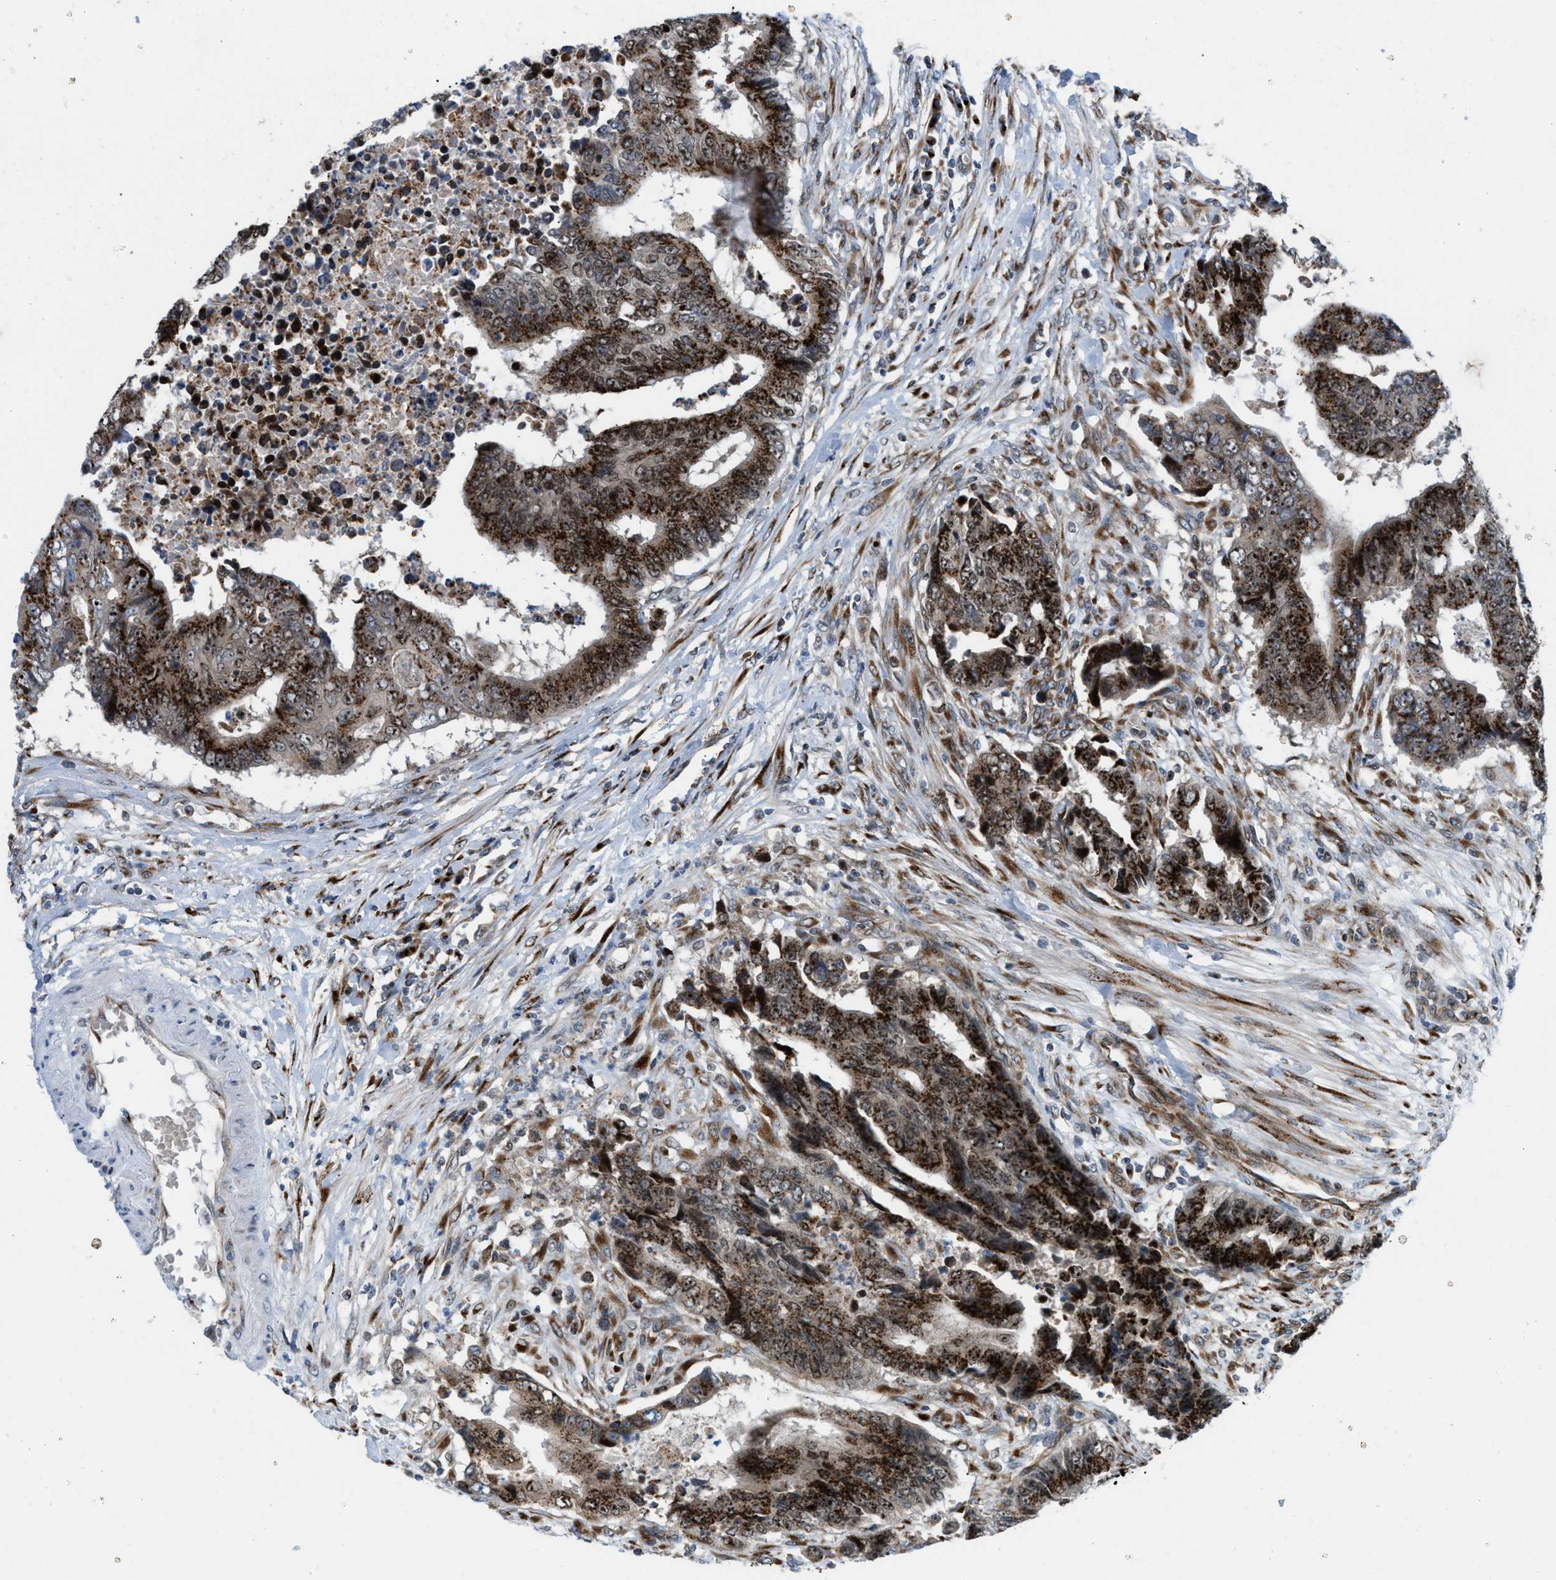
{"staining": {"intensity": "strong", "quantity": ">75%", "location": "cytoplasmic/membranous"}, "tissue": "colorectal cancer", "cell_type": "Tumor cells", "image_type": "cancer", "snomed": [{"axis": "morphology", "description": "Adenocarcinoma, NOS"}, {"axis": "topography", "description": "Rectum"}], "caption": "DAB (3,3'-diaminobenzidine) immunohistochemical staining of human colorectal cancer (adenocarcinoma) shows strong cytoplasmic/membranous protein staining in approximately >75% of tumor cells.", "gene": "SLC38A10", "patient": {"sex": "male", "age": 84}}